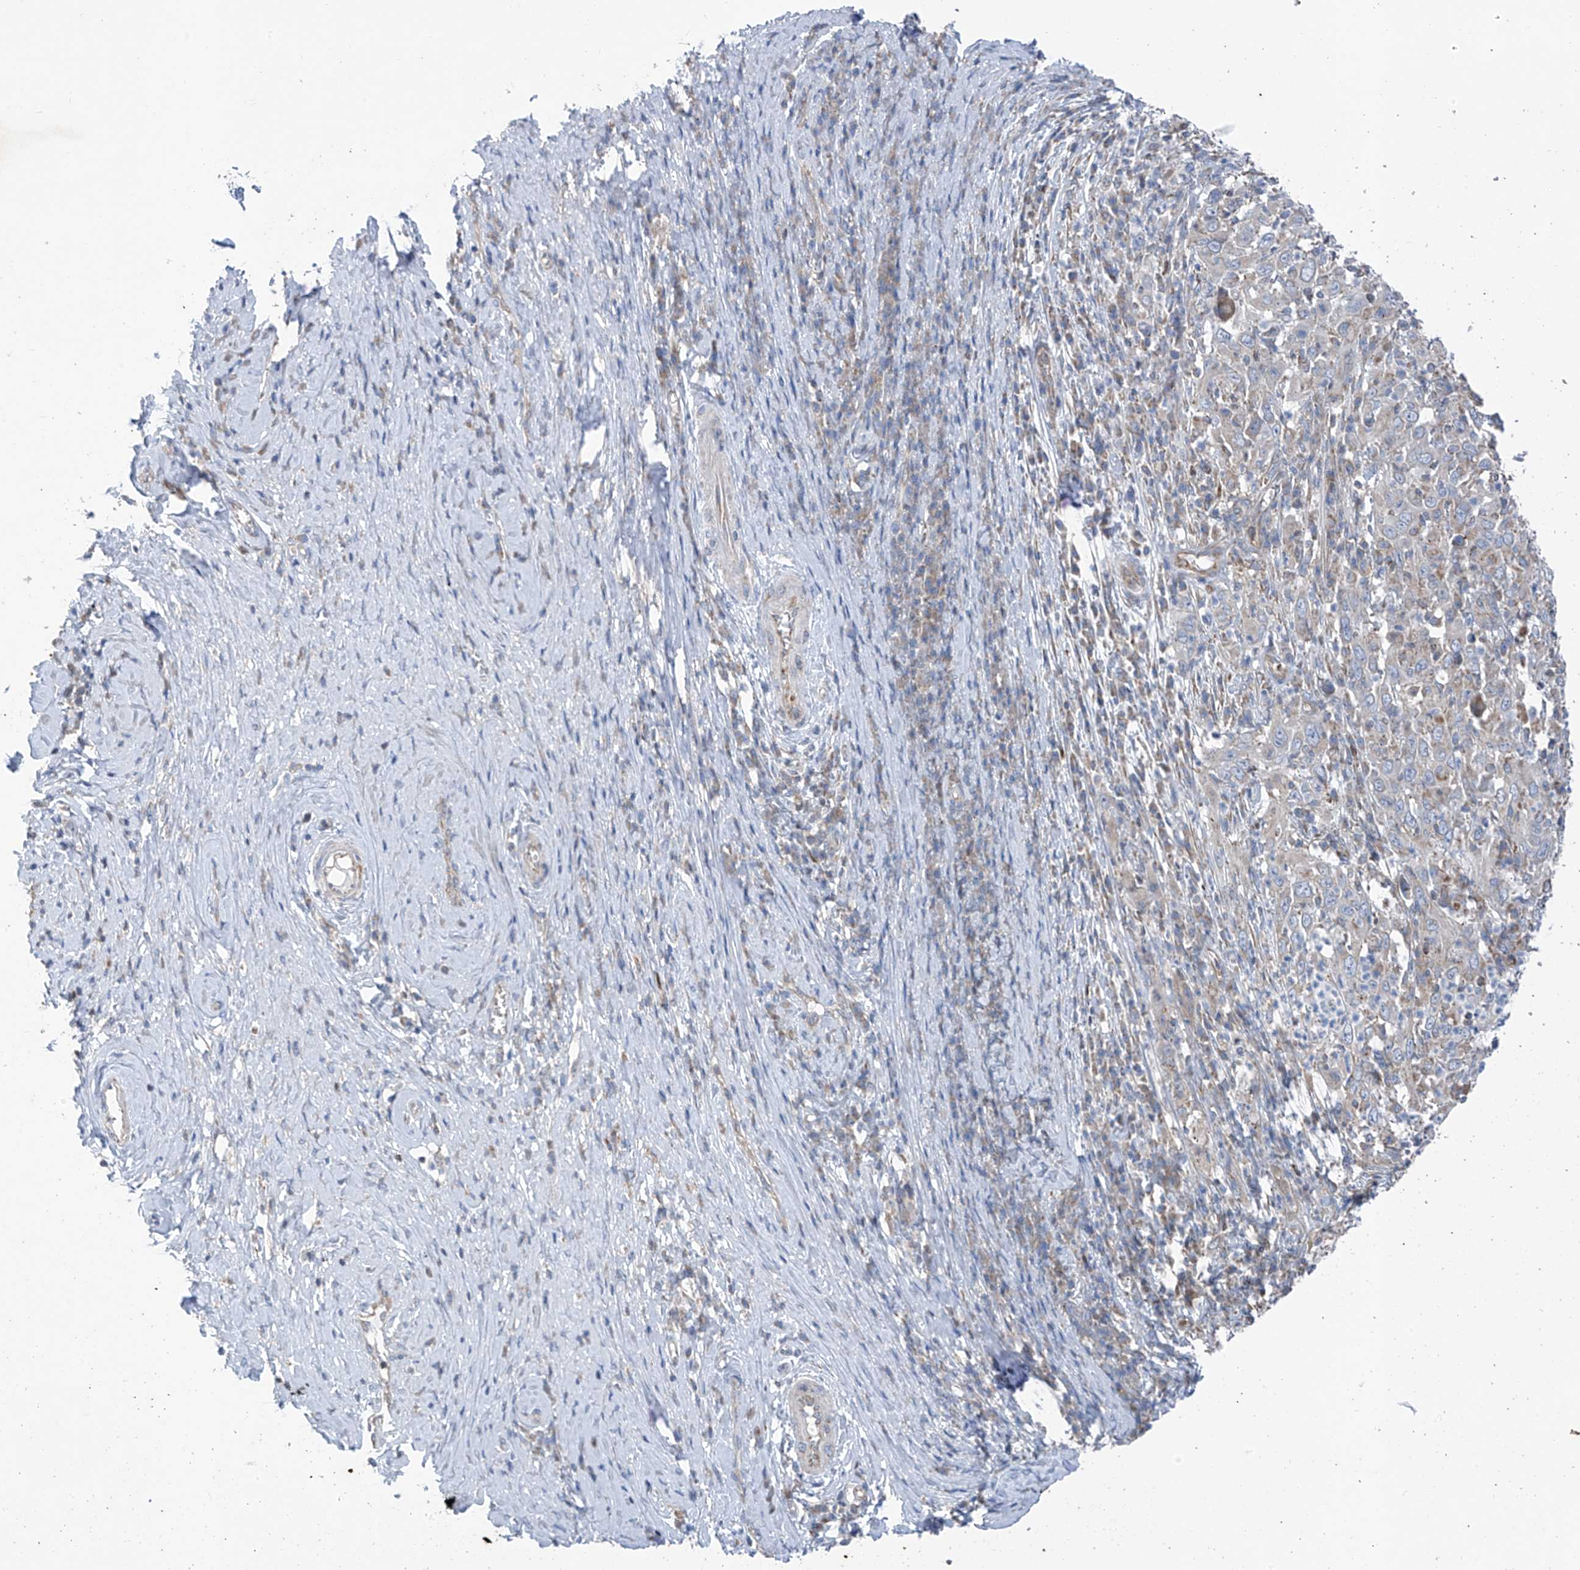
{"staining": {"intensity": "negative", "quantity": "none", "location": "none"}, "tissue": "cervical cancer", "cell_type": "Tumor cells", "image_type": "cancer", "snomed": [{"axis": "morphology", "description": "Squamous cell carcinoma, NOS"}, {"axis": "topography", "description": "Cervix"}], "caption": "The photomicrograph exhibits no significant staining in tumor cells of cervical cancer.", "gene": "EOMES", "patient": {"sex": "female", "age": 46}}